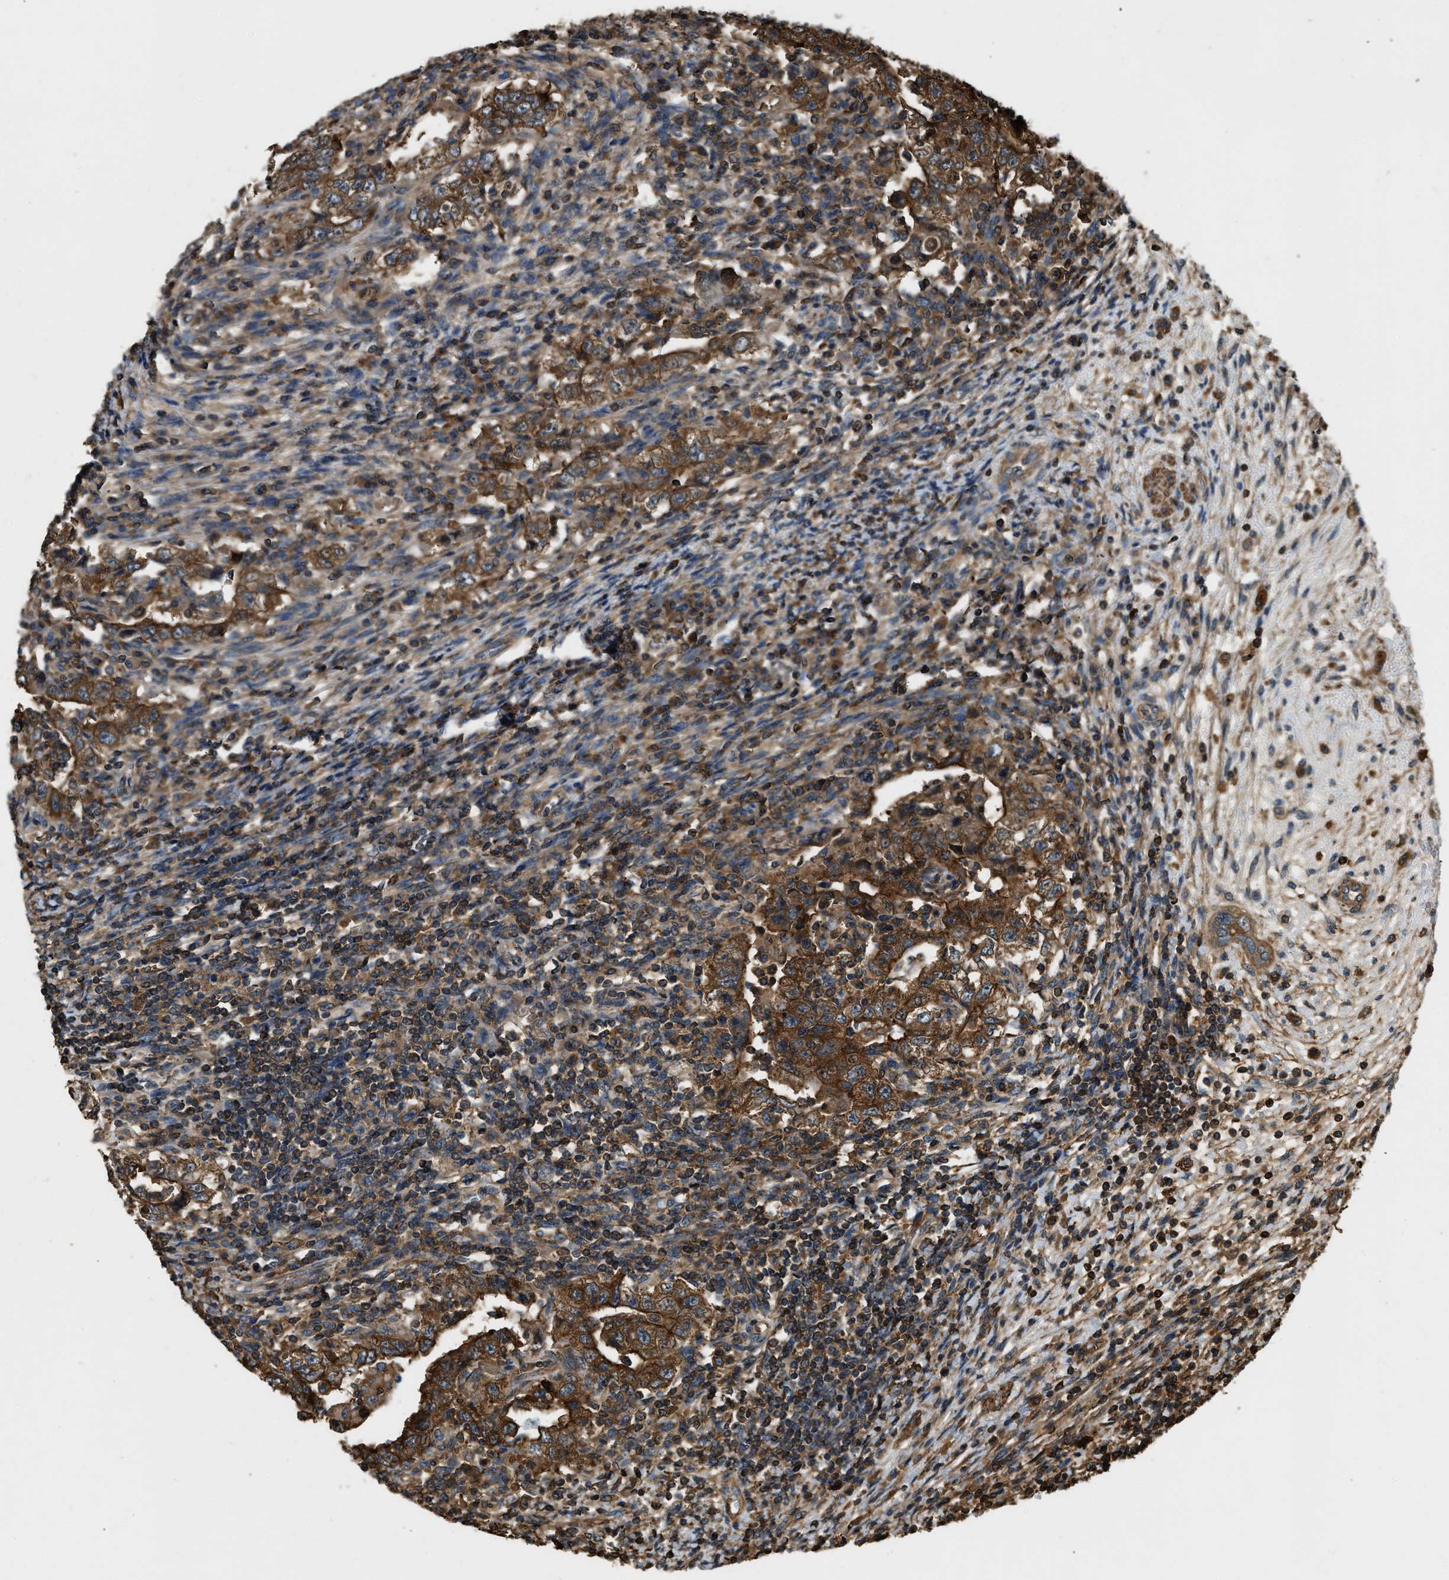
{"staining": {"intensity": "strong", "quantity": ">75%", "location": "cytoplasmic/membranous"}, "tissue": "testis cancer", "cell_type": "Tumor cells", "image_type": "cancer", "snomed": [{"axis": "morphology", "description": "Carcinoma, Embryonal, NOS"}, {"axis": "topography", "description": "Testis"}], "caption": "Testis cancer stained for a protein (brown) displays strong cytoplasmic/membranous positive expression in approximately >75% of tumor cells.", "gene": "YARS1", "patient": {"sex": "male", "age": 26}}